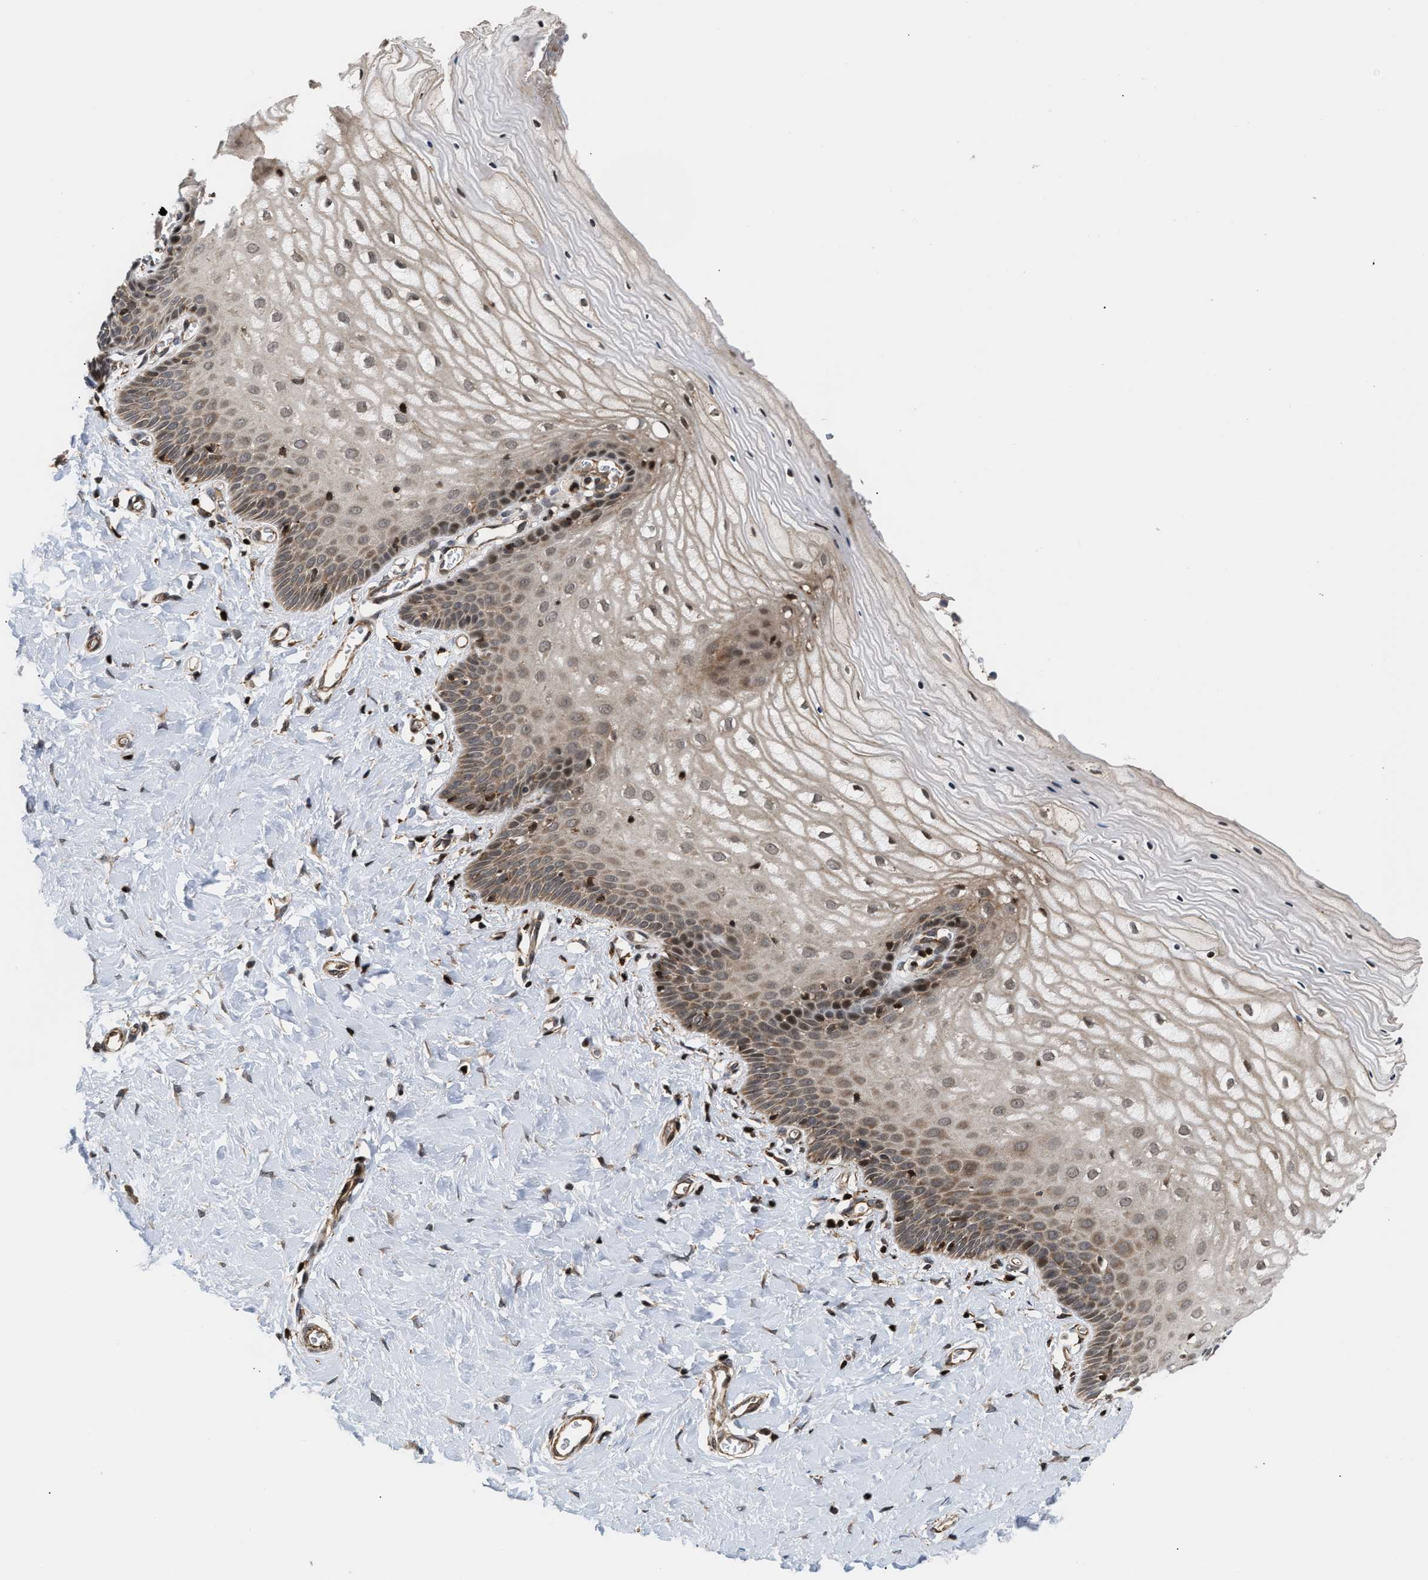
{"staining": {"intensity": "strong", "quantity": "25%-75%", "location": "cytoplasmic/membranous,nuclear"}, "tissue": "cervix", "cell_type": "Squamous epithelial cells", "image_type": "normal", "snomed": [{"axis": "morphology", "description": "Normal tissue, NOS"}, {"axis": "topography", "description": "Cervix"}], "caption": "Protein expression analysis of benign cervix reveals strong cytoplasmic/membranous,nuclear expression in about 25%-75% of squamous epithelial cells.", "gene": "STAU2", "patient": {"sex": "female", "age": 55}}